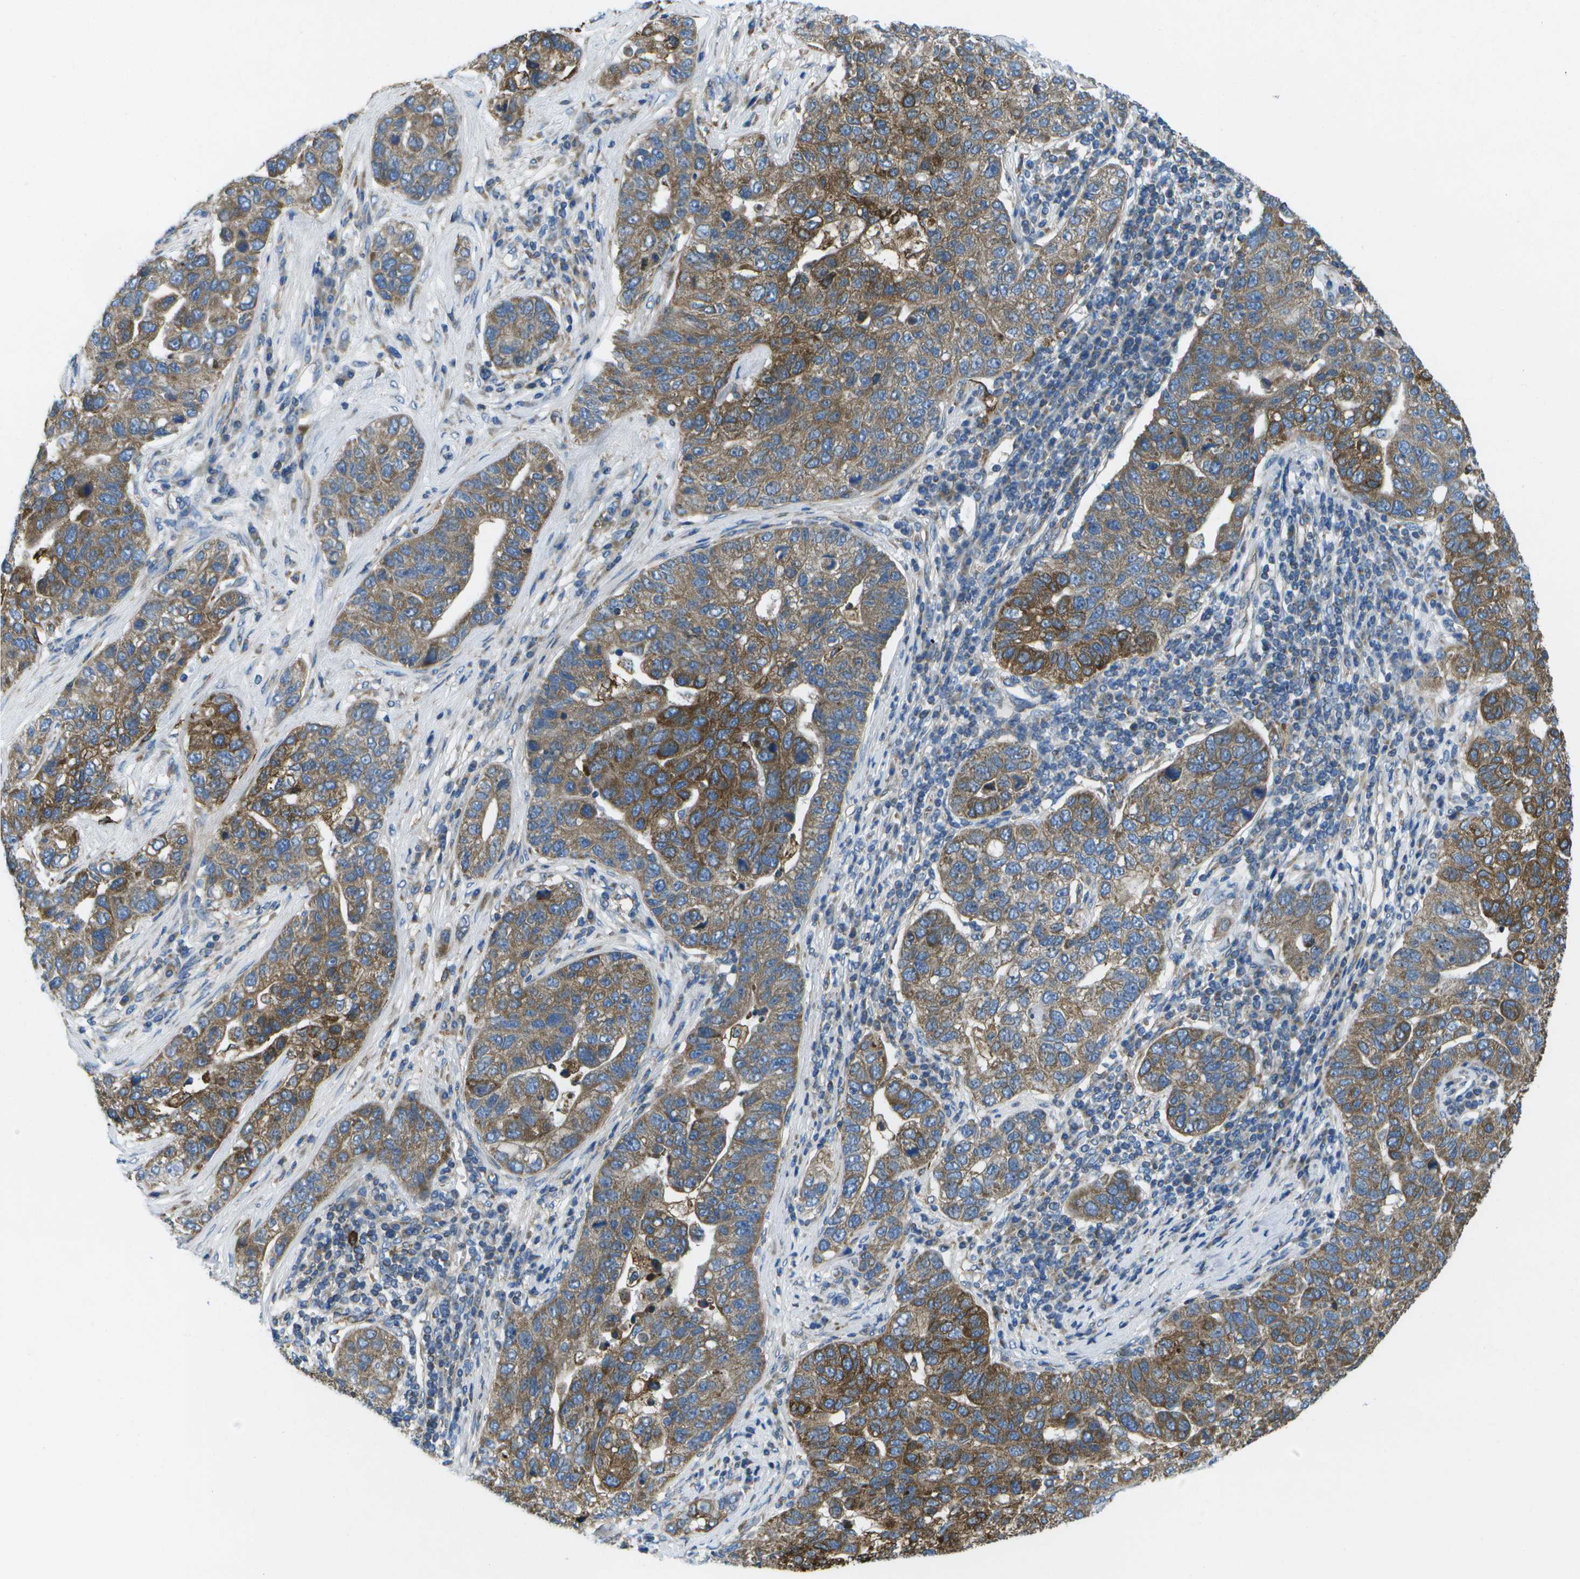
{"staining": {"intensity": "moderate", "quantity": ">75%", "location": "cytoplasmic/membranous"}, "tissue": "pancreatic cancer", "cell_type": "Tumor cells", "image_type": "cancer", "snomed": [{"axis": "morphology", "description": "Adenocarcinoma, NOS"}, {"axis": "topography", "description": "Pancreas"}], "caption": "A histopathology image showing moderate cytoplasmic/membranous staining in approximately >75% of tumor cells in pancreatic cancer (adenocarcinoma), as visualized by brown immunohistochemical staining.", "gene": "GDF5", "patient": {"sex": "female", "age": 61}}